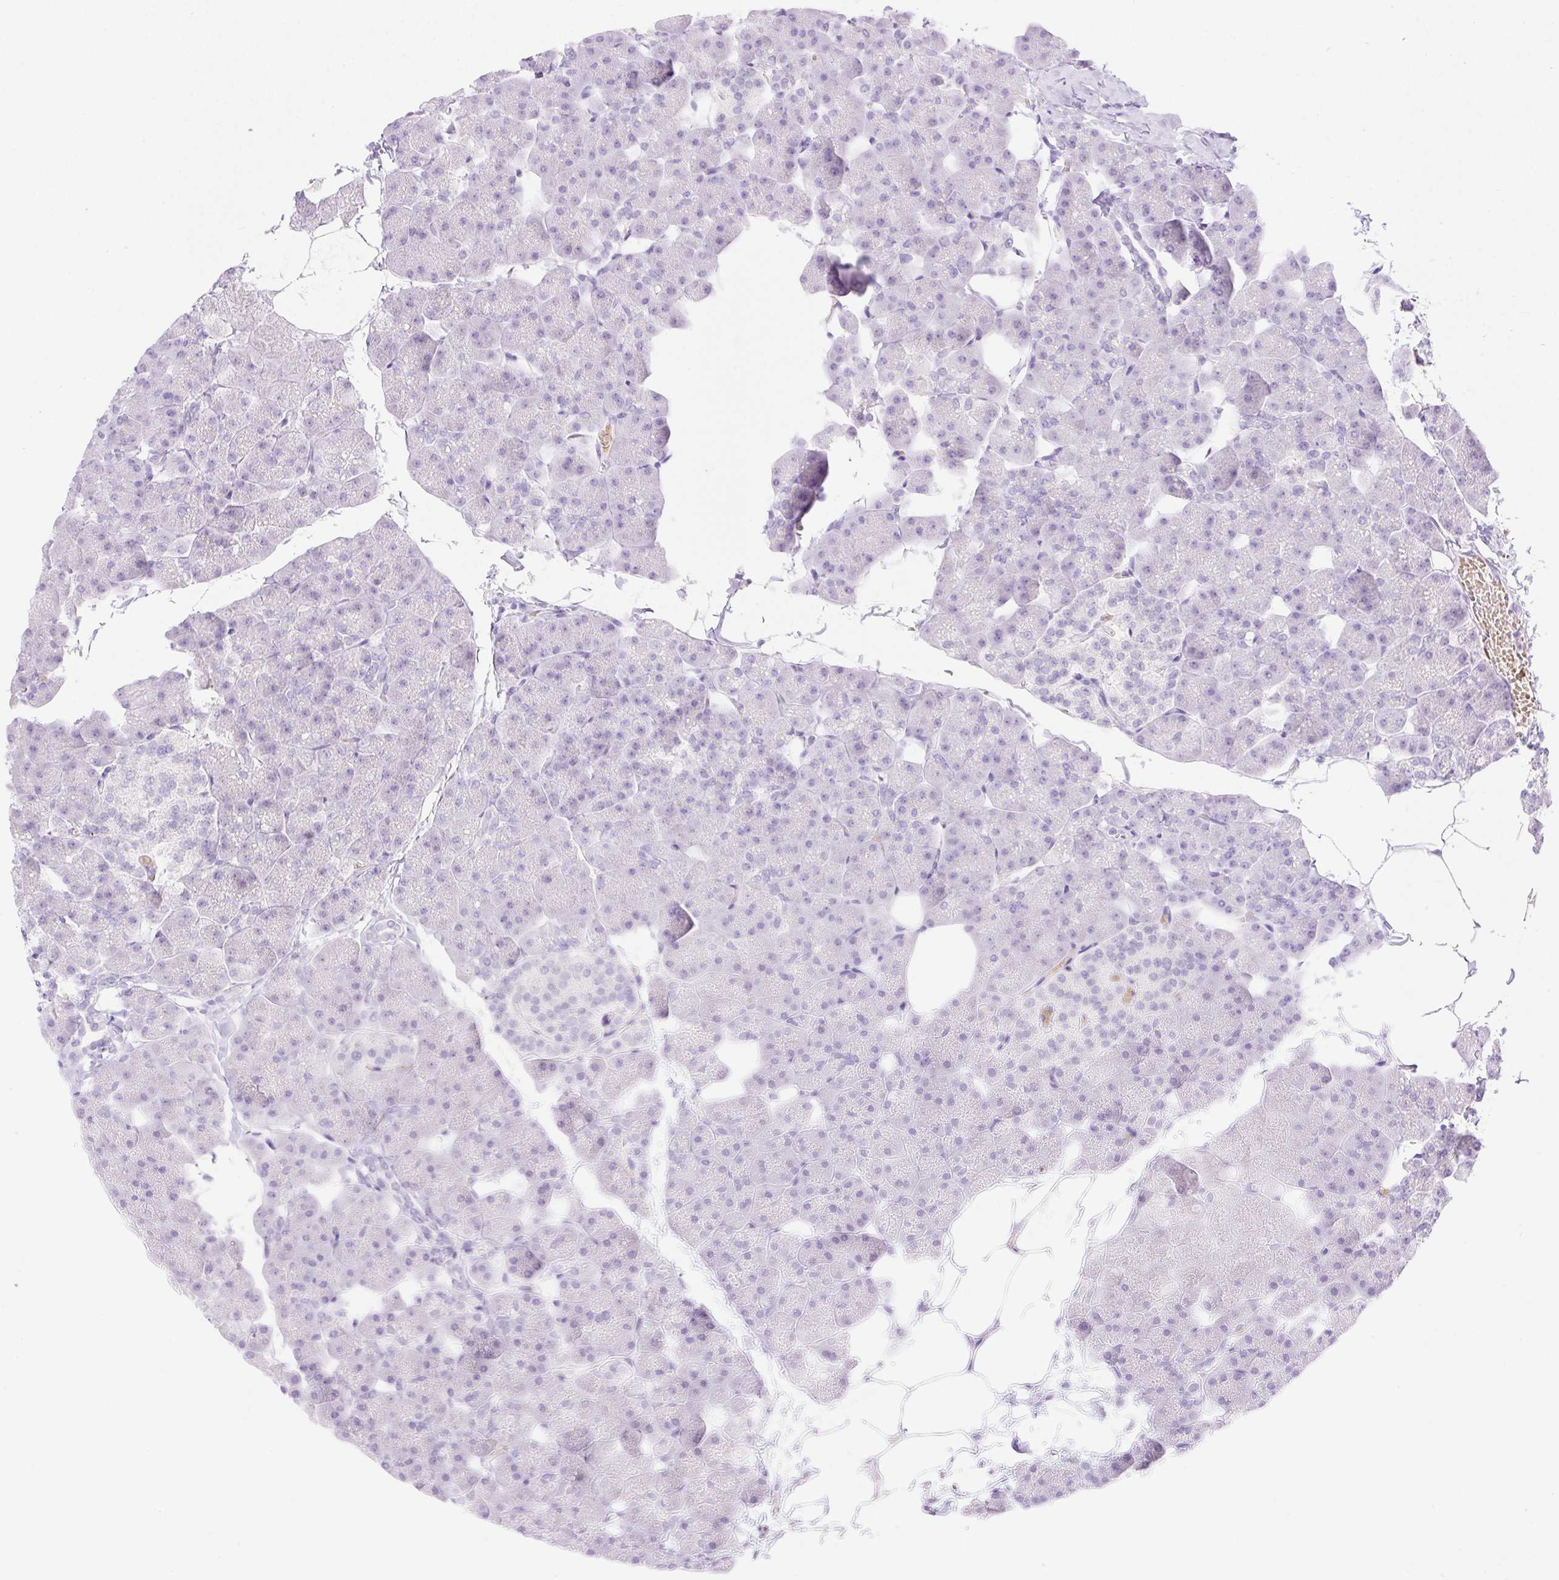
{"staining": {"intensity": "negative", "quantity": "none", "location": "none"}, "tissue": "pancreas", "cell_type": "Exocrine glandular cells", "image_type": "normal", "snomed": [{"axis": "morphology", "description": "Normal tissue, NOS"}, {"axis": "topography", "description": "Pancreas"}], "caption": "Protein analysis of normal pancreas exhibits no significant positivity in exocrine glandular cells.", "gene": "CDX1", "patient": {"sex": "male", "age": 35}}